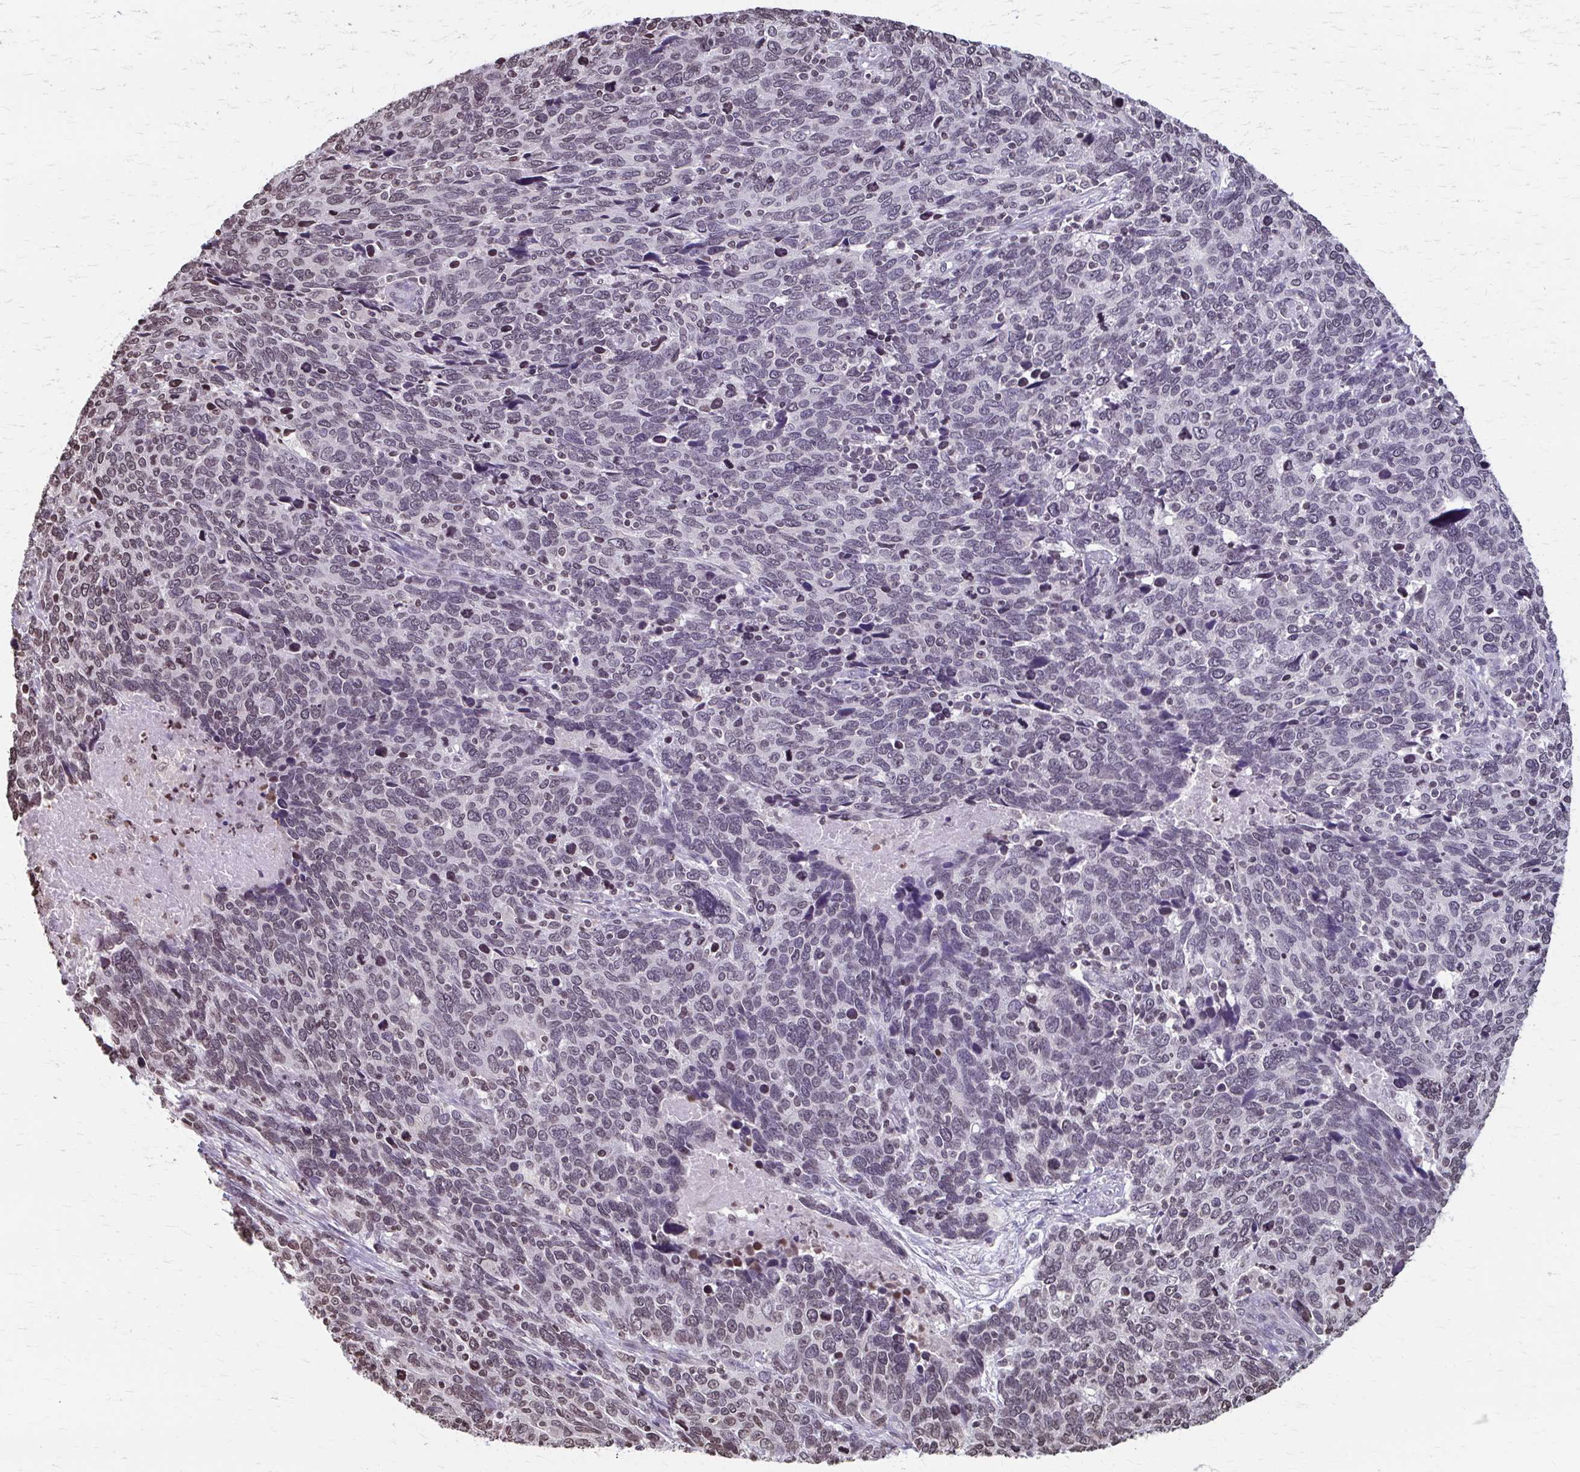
{"staining": {"intensity": "weak", "quantity": "<25%", "location": "nuclear"}, "tissue": "cervical cancer", "cell_type": "Tumor cells", "image_type": "cancer", "snomed": [{"axis": "morphology", "description": "Squamous cell carcinoma, NOS"}, {"axis": "topography", "description": "Cervix"}], "caption": "Immunohistochemistry of human cervical cancer (squamous cell carcinoma) reveals no expression in tumor cells.", "gene": "ORC3", "patient": {"sex": "female", "age": 41}}